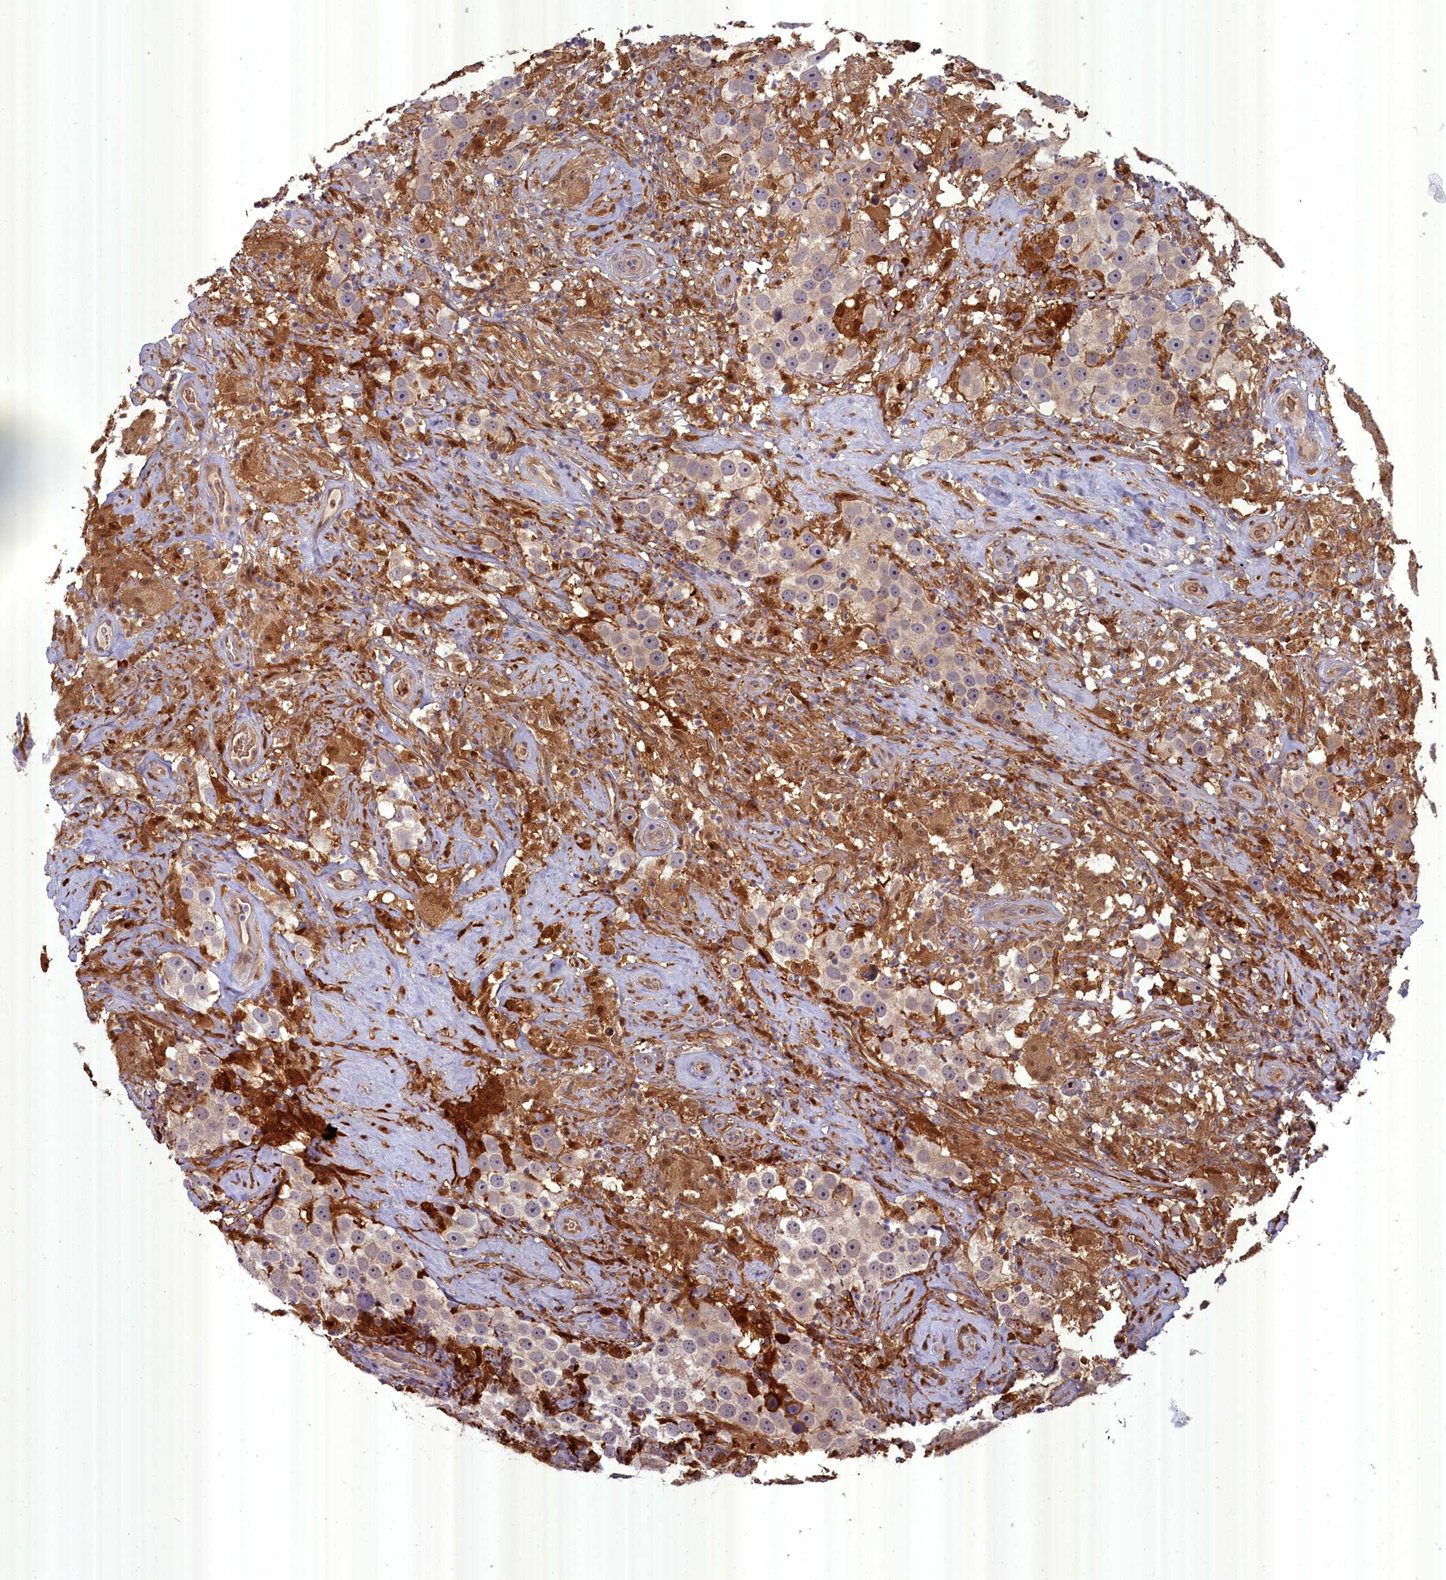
{"staining": {"intensity": "weak", "quantity": ">75%", "location": "cytoplasmic/membranous"}, "tissue": "testis cancer", "cell_type": "Tumor cells", "image_type": "cancer", "snomed": [{"axis": "morphology", "description": "Seminoma, NOS"}, {"axis": "topography", "description": "Testis"}], "caption": "Immunohistochemistry (IHC) staining of testis seminoma, which displays low levels of weak cytoplasmic/membranous positivity in approximately >75% of tumor cells indicating weak cytoplasmic/membranous protein expression. The staining was performed using DAB (3,3'-diaminobenzidine) (brown) for protein detection and nuclei were counterstained in hematoxylin (blue).", "gene": "BLVRB", "patient": {"sex": "male", "age": 49}}